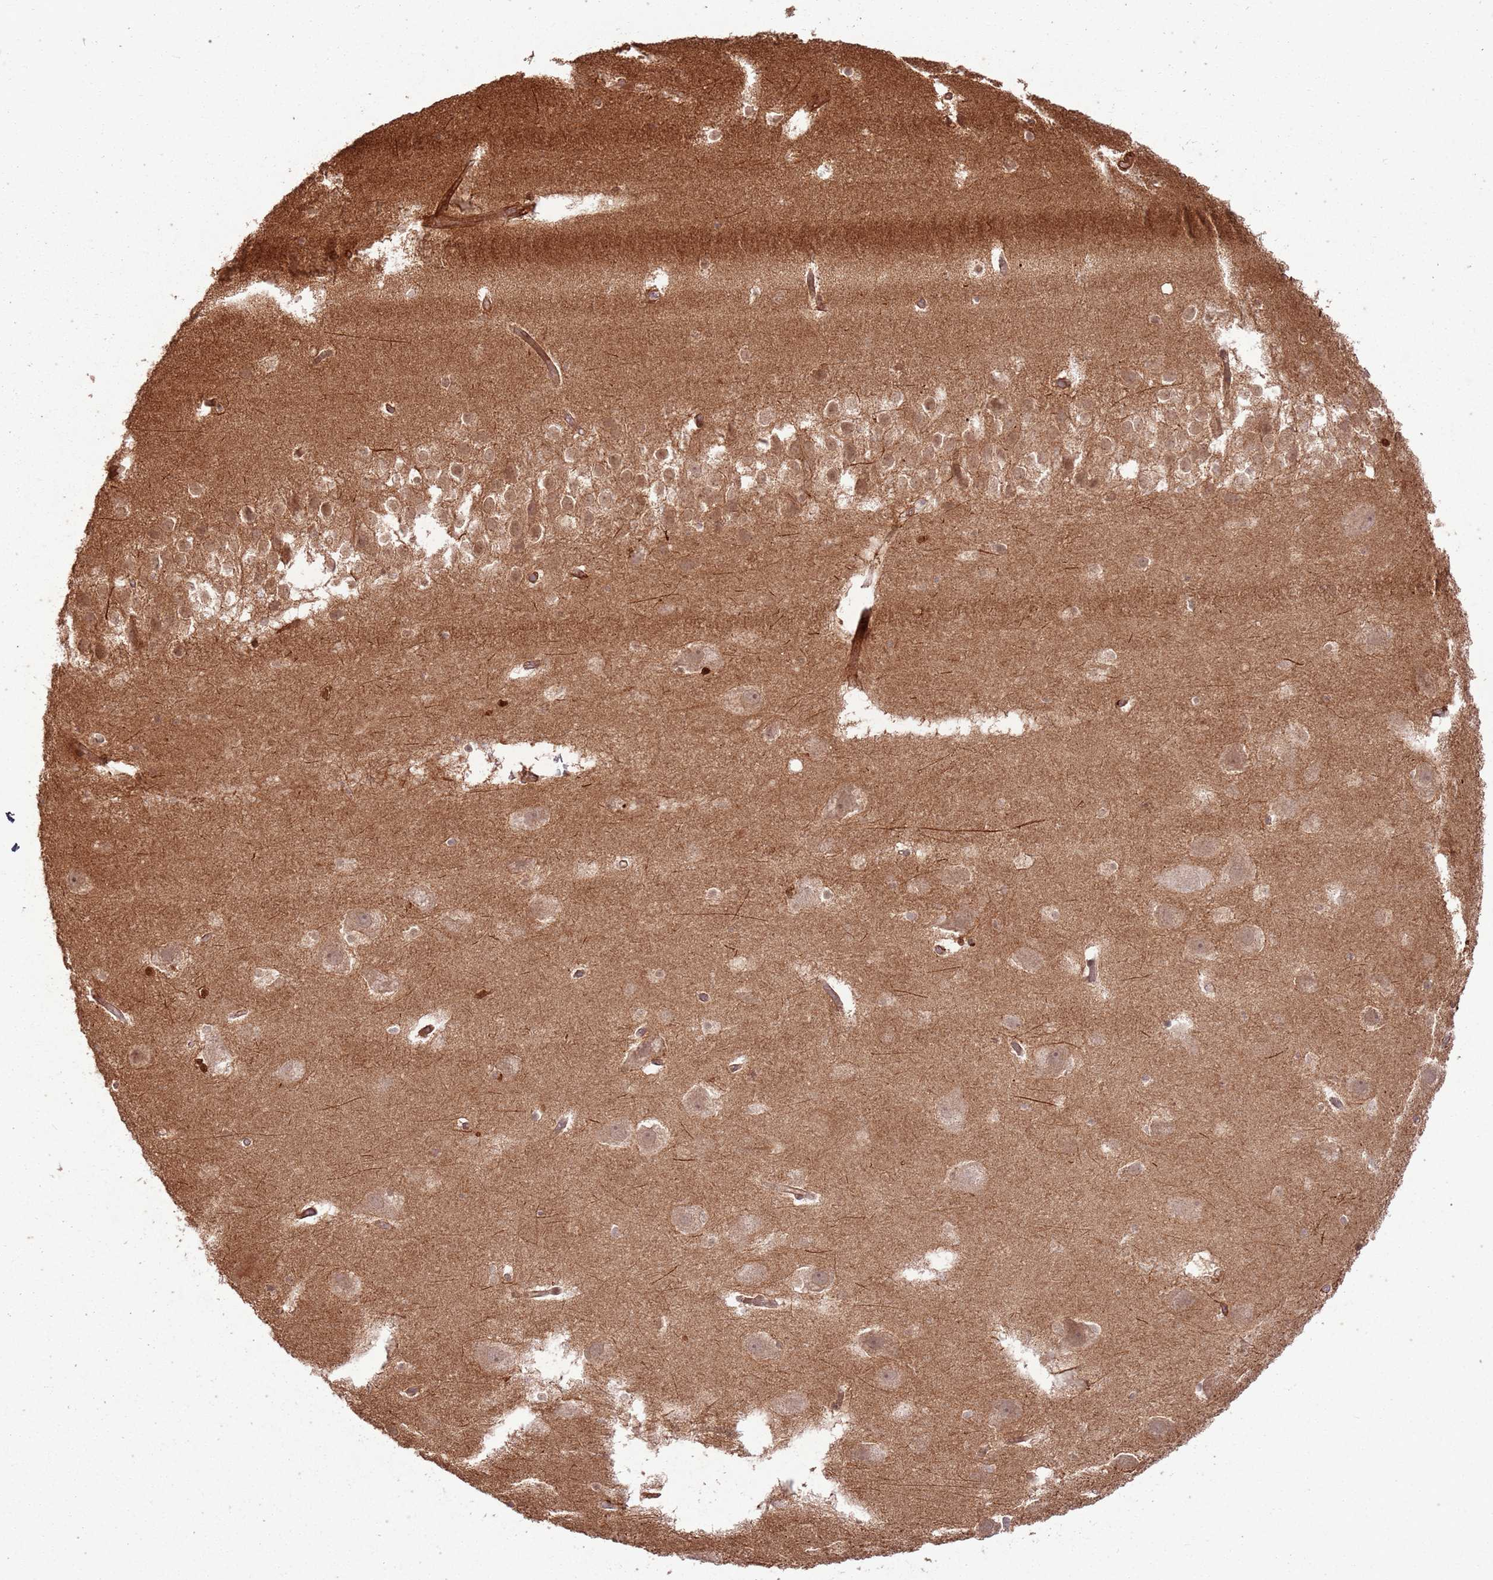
{"staining": {"intensity": "strong", "quantity": "25%-75%", "location": "nuclear"}, "tissue": "hippocampus", "cell_type": "Glial cells", "image_type": "normal", "snomed": [{"axis": "morphology", "description": "Normal tissue, NOS"}, {"axis": "topography", "description": "Hippocampus"}], "caption": "Protein staining of unremarkable hippocampus displays strong nuclear positivity in approximately 25%-75% of glial cells.", "gene": "ZNF623", "patient": {"sex": "female", "age": 52}}